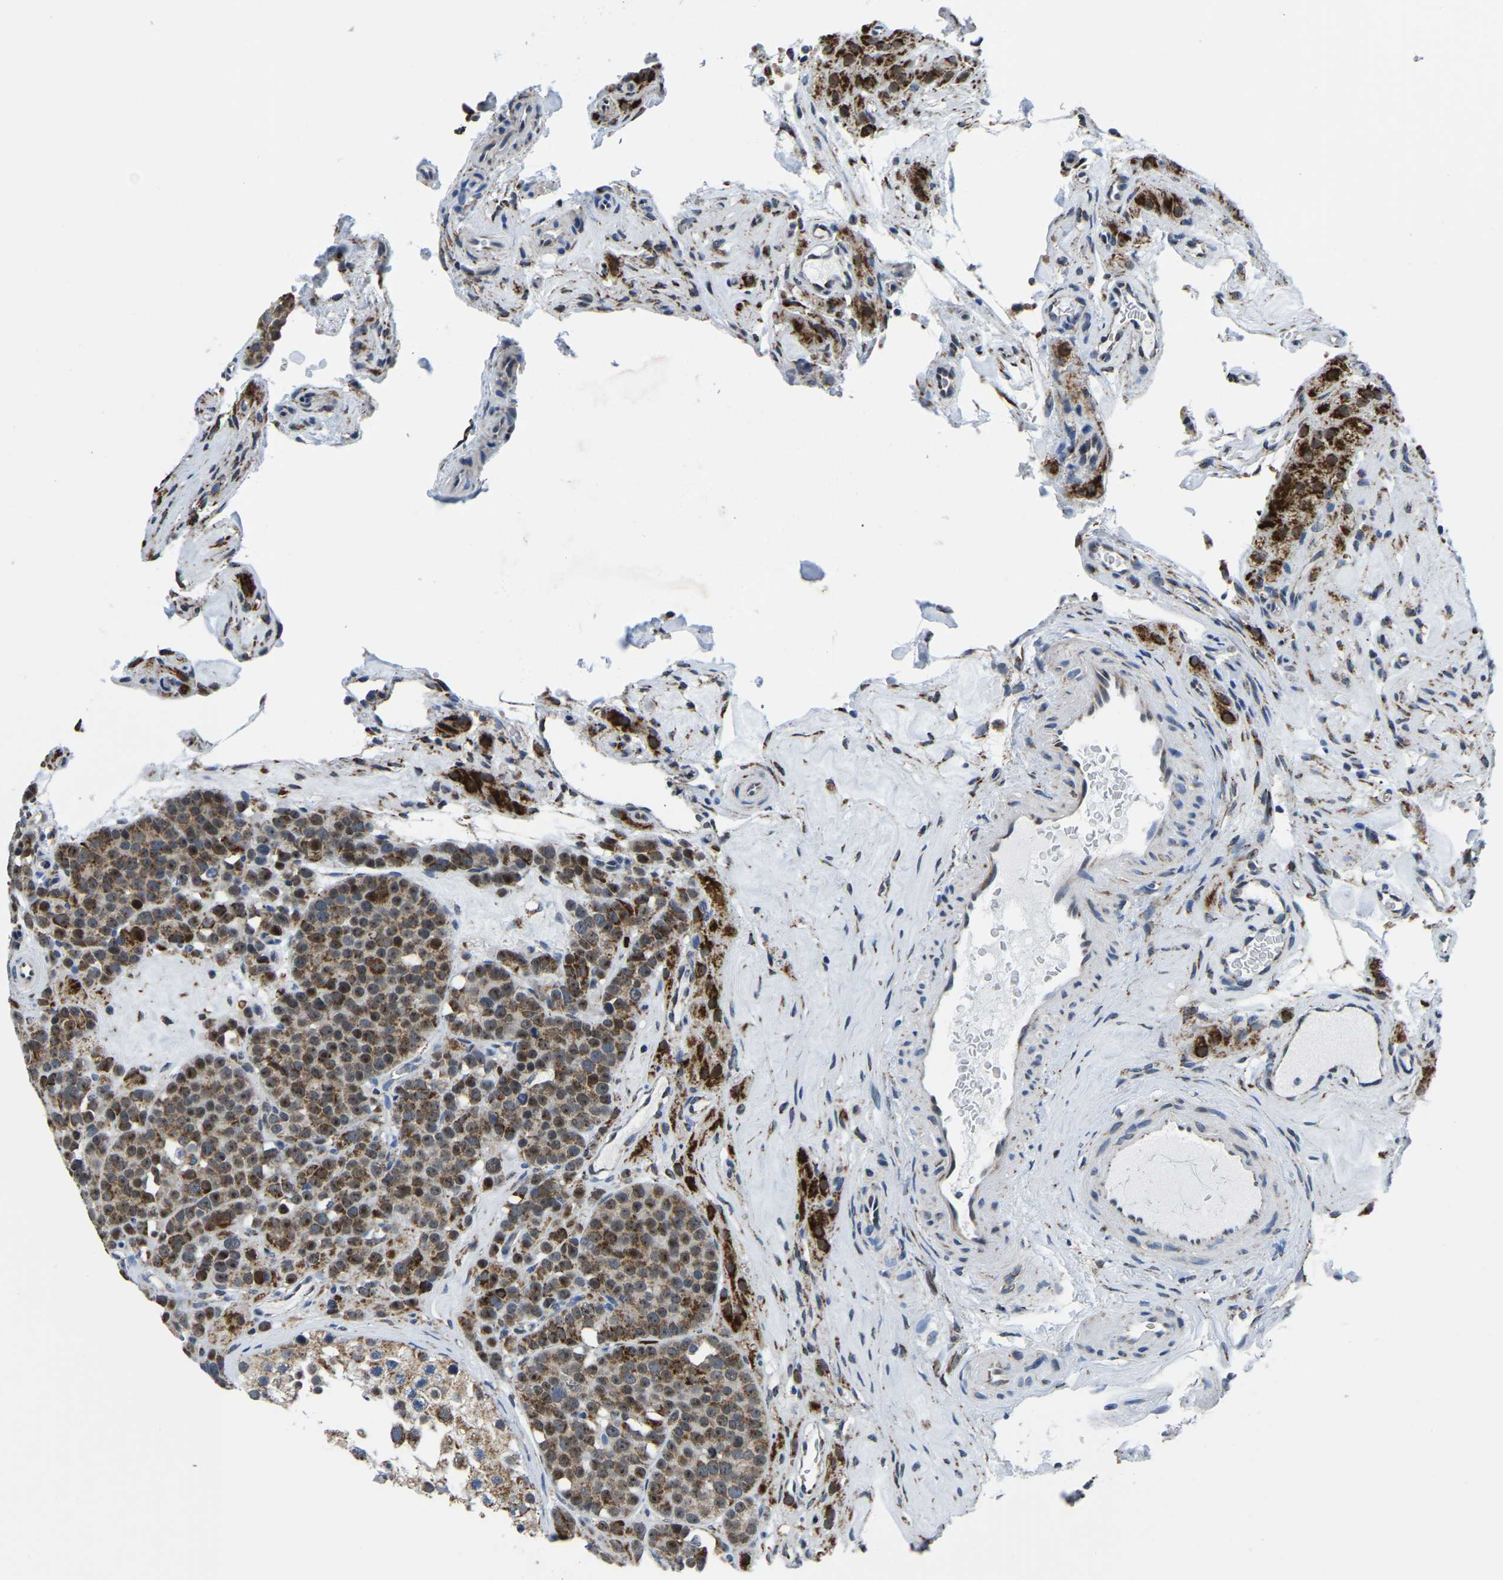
{"staining": {"intensity": "moderate", "quantity": ">75%", "location": "cytoplasmic/membranous,nuclear"}, "tissue": "testis cancer", "cell_type": "Tumor cells", "image_type": "cancer", "snomed": [{"axis": "morphology", "description": "Seminoma, NOS"}, {"axis": "topography", "description": "Testis"}], "caption": "This is an image of IHC staining of testis cancer (seminoma), which shows moderate staining in the cytoplasmic/membranous and nuclear of tumor cells.", "gene": "BNIP3L", "patient": {"sex": "male", "age": 71}}